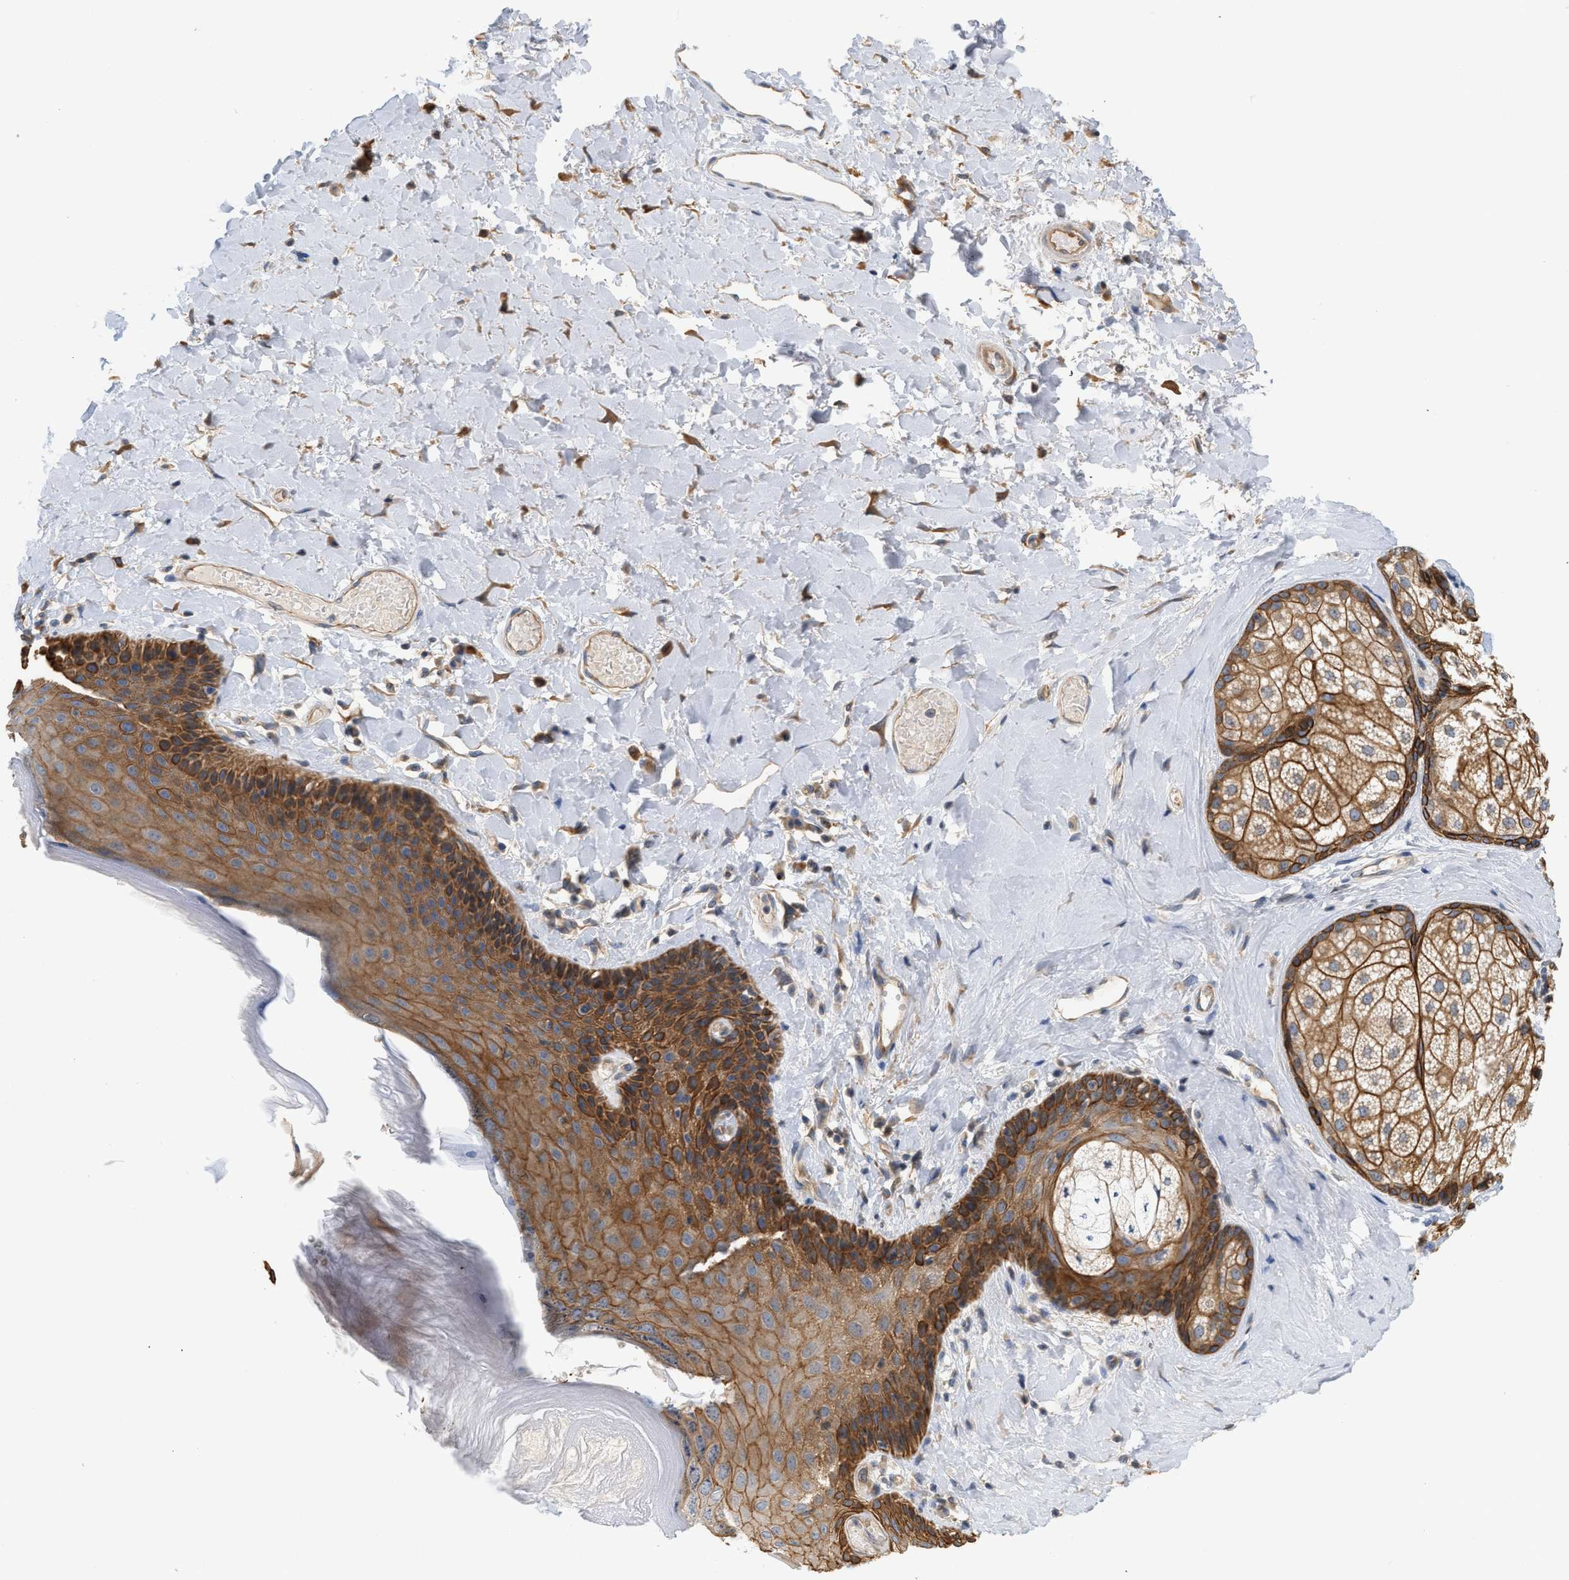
{"staining": {"intensity": "strong", "quantity": "25%-75%", "location": "cytoplasmic/membranous"}, "tissue": "skin", "cell_type": "Epidermal cells", "image_type": "normal", "snomed": [{"axis": "morphology", "description": "Normal tissue, NOS"}, {"axis": "topography", "description": "Anal"}], "caption": "Protein expression analysis of benign skin demonstrates strong cytoplasmic/membranous expression in approximately 25%-75% of epidermal cells.", "gene": "CTXN1", "patient": {"sex": "male", "age": 69}}